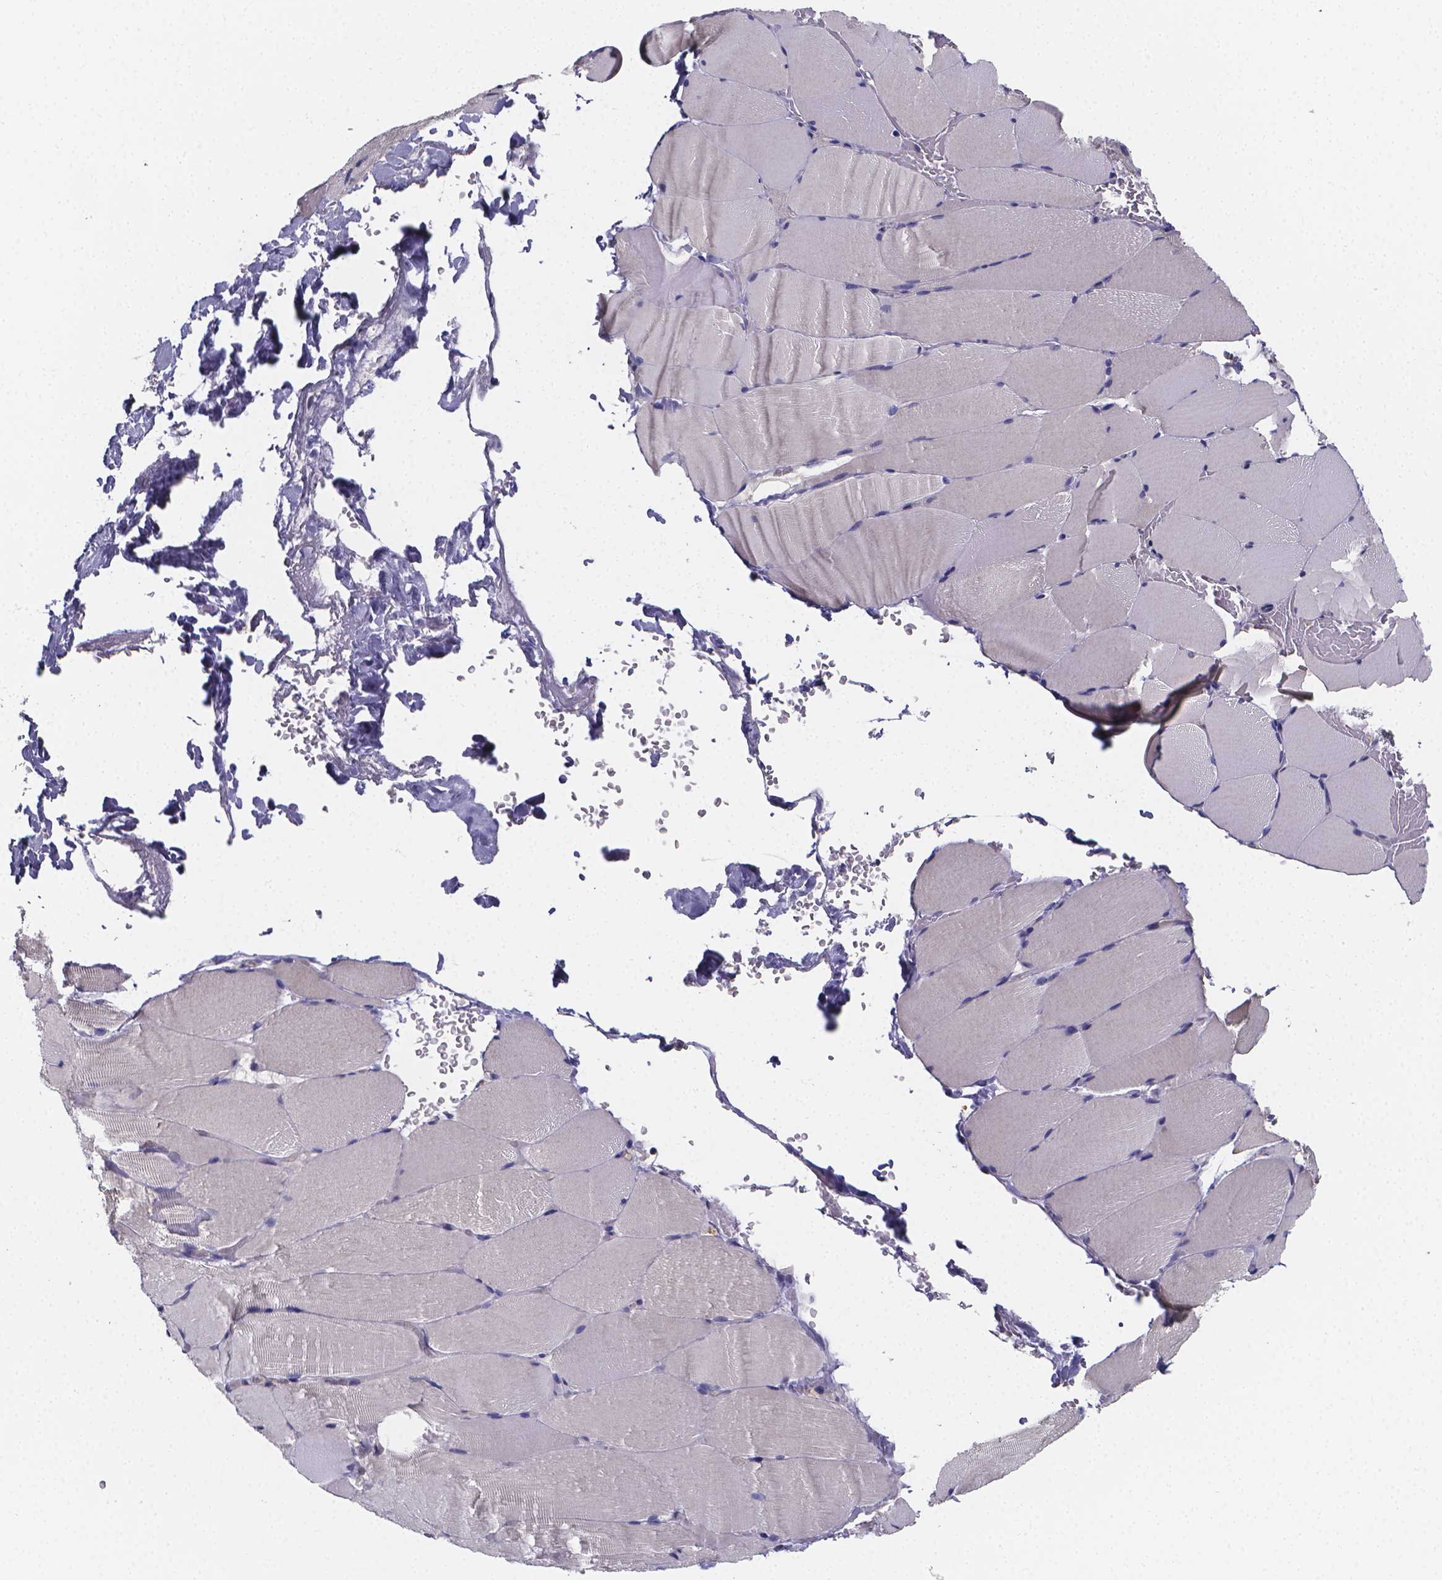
{"staining": {"intensity": "negative", "quantity": "none", "location": "none"}, "tissue": "skeletal muscle", "cell_type": "Myocytes", "image_type": "normal", "snomed": [{"axis": "morphology", "description": "Normal tissue, NOS"}, {"axis": "topography", "description": "Skeletal muscle"}], "caption": "Myocytes are negative for protein expression in benign human skeletal muscle. (Brightfield microscopy of DAB immunohistochemistry at high magnification).", "gene": "PAH", "patient": {"sex": "female", "age": 37}}